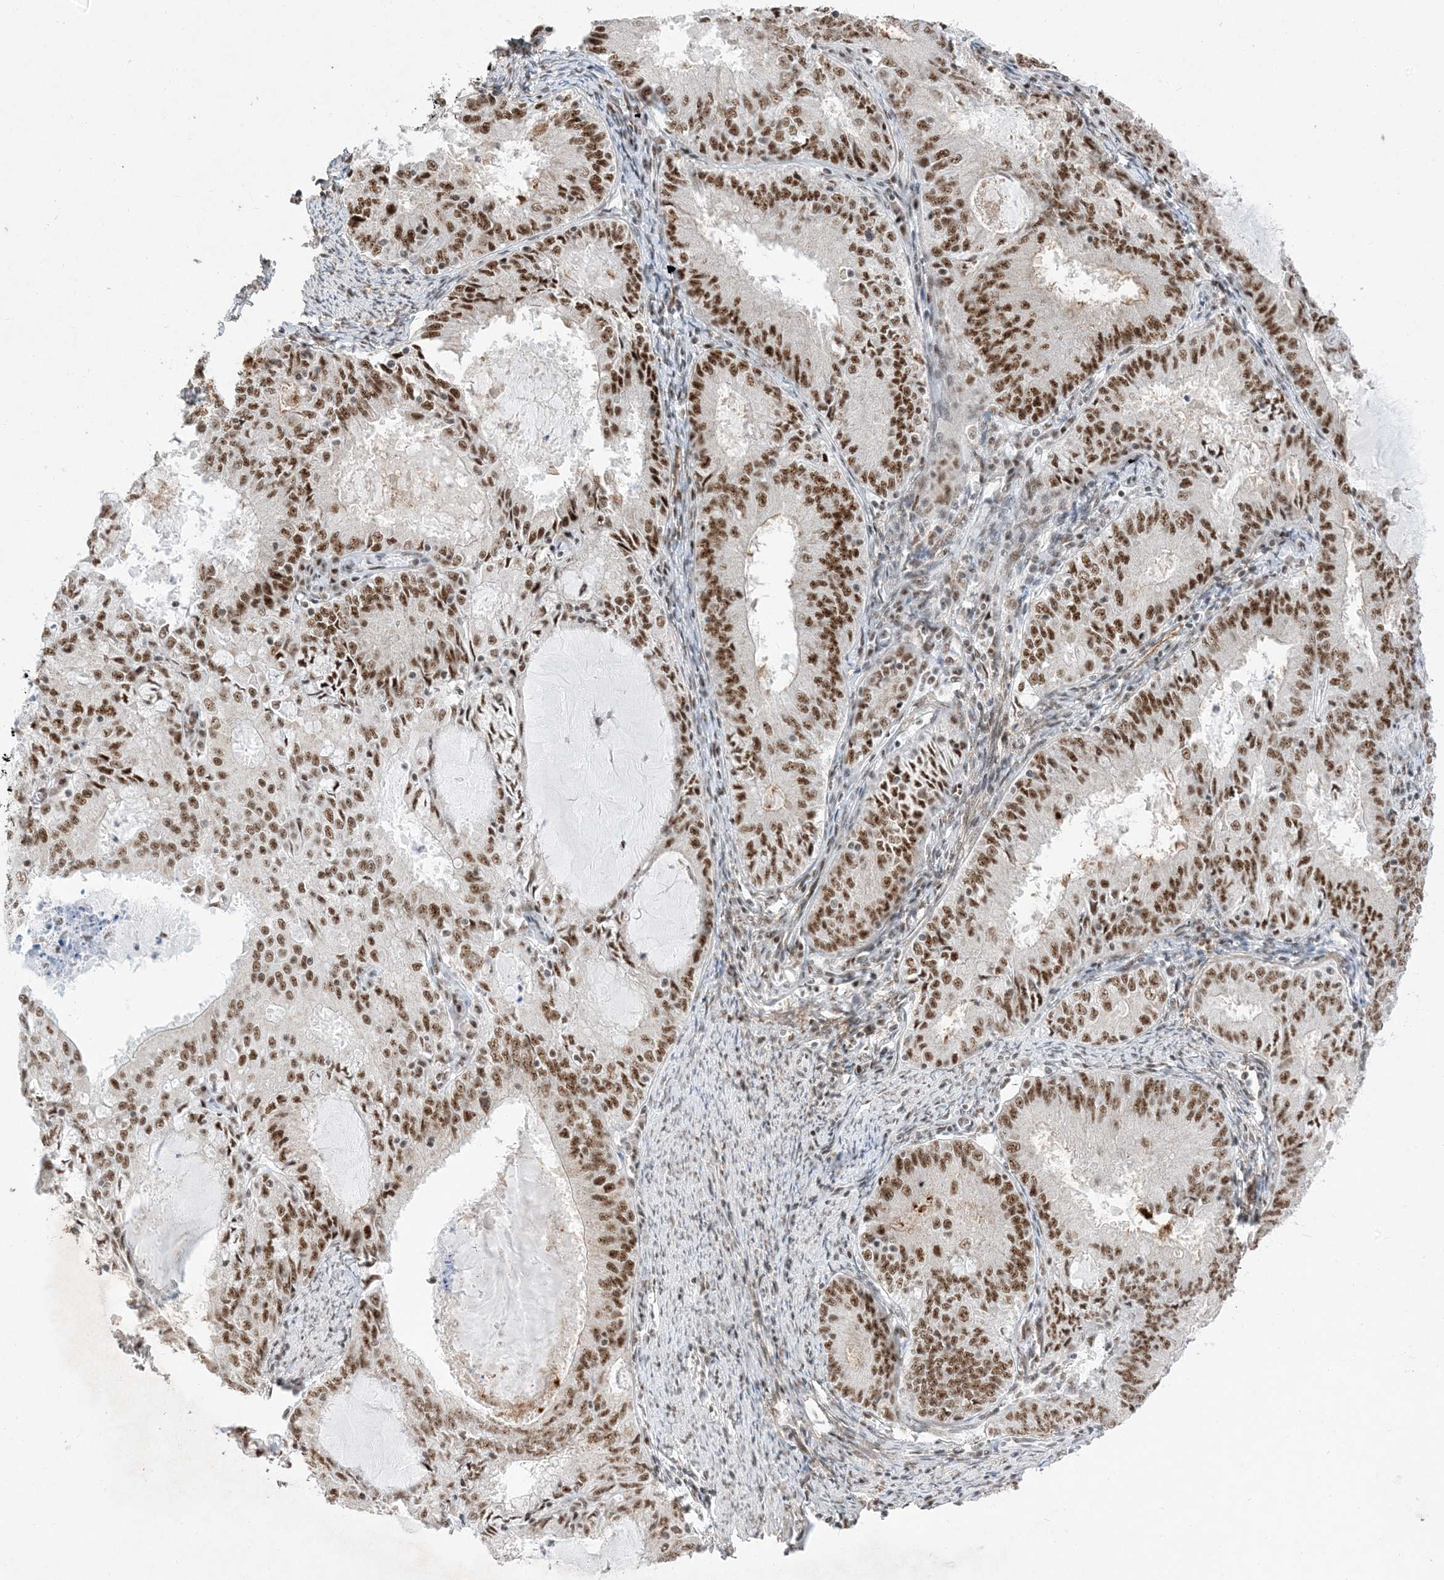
{"staining": {"intensity": "strong", "quantity": ">75%", "location": "nuclear"}, "tissue": "endometrial cancer", "cell_type": "Tumor cells", "image_type": "cancer", "snomed": [{"axis": "morphology", "description": "Adenocarcinoma, NOS"}, {"axis": "topography", "description": "Endometrium"}], "caption": "About >75% of tumor cells in human adenocarcinoma (endometrial) show strong nuclear protein staining as visualized by brown immunohistochemical staining.", "gene": "SF3A3", "patient": {"sex": "female", "age": 57}}